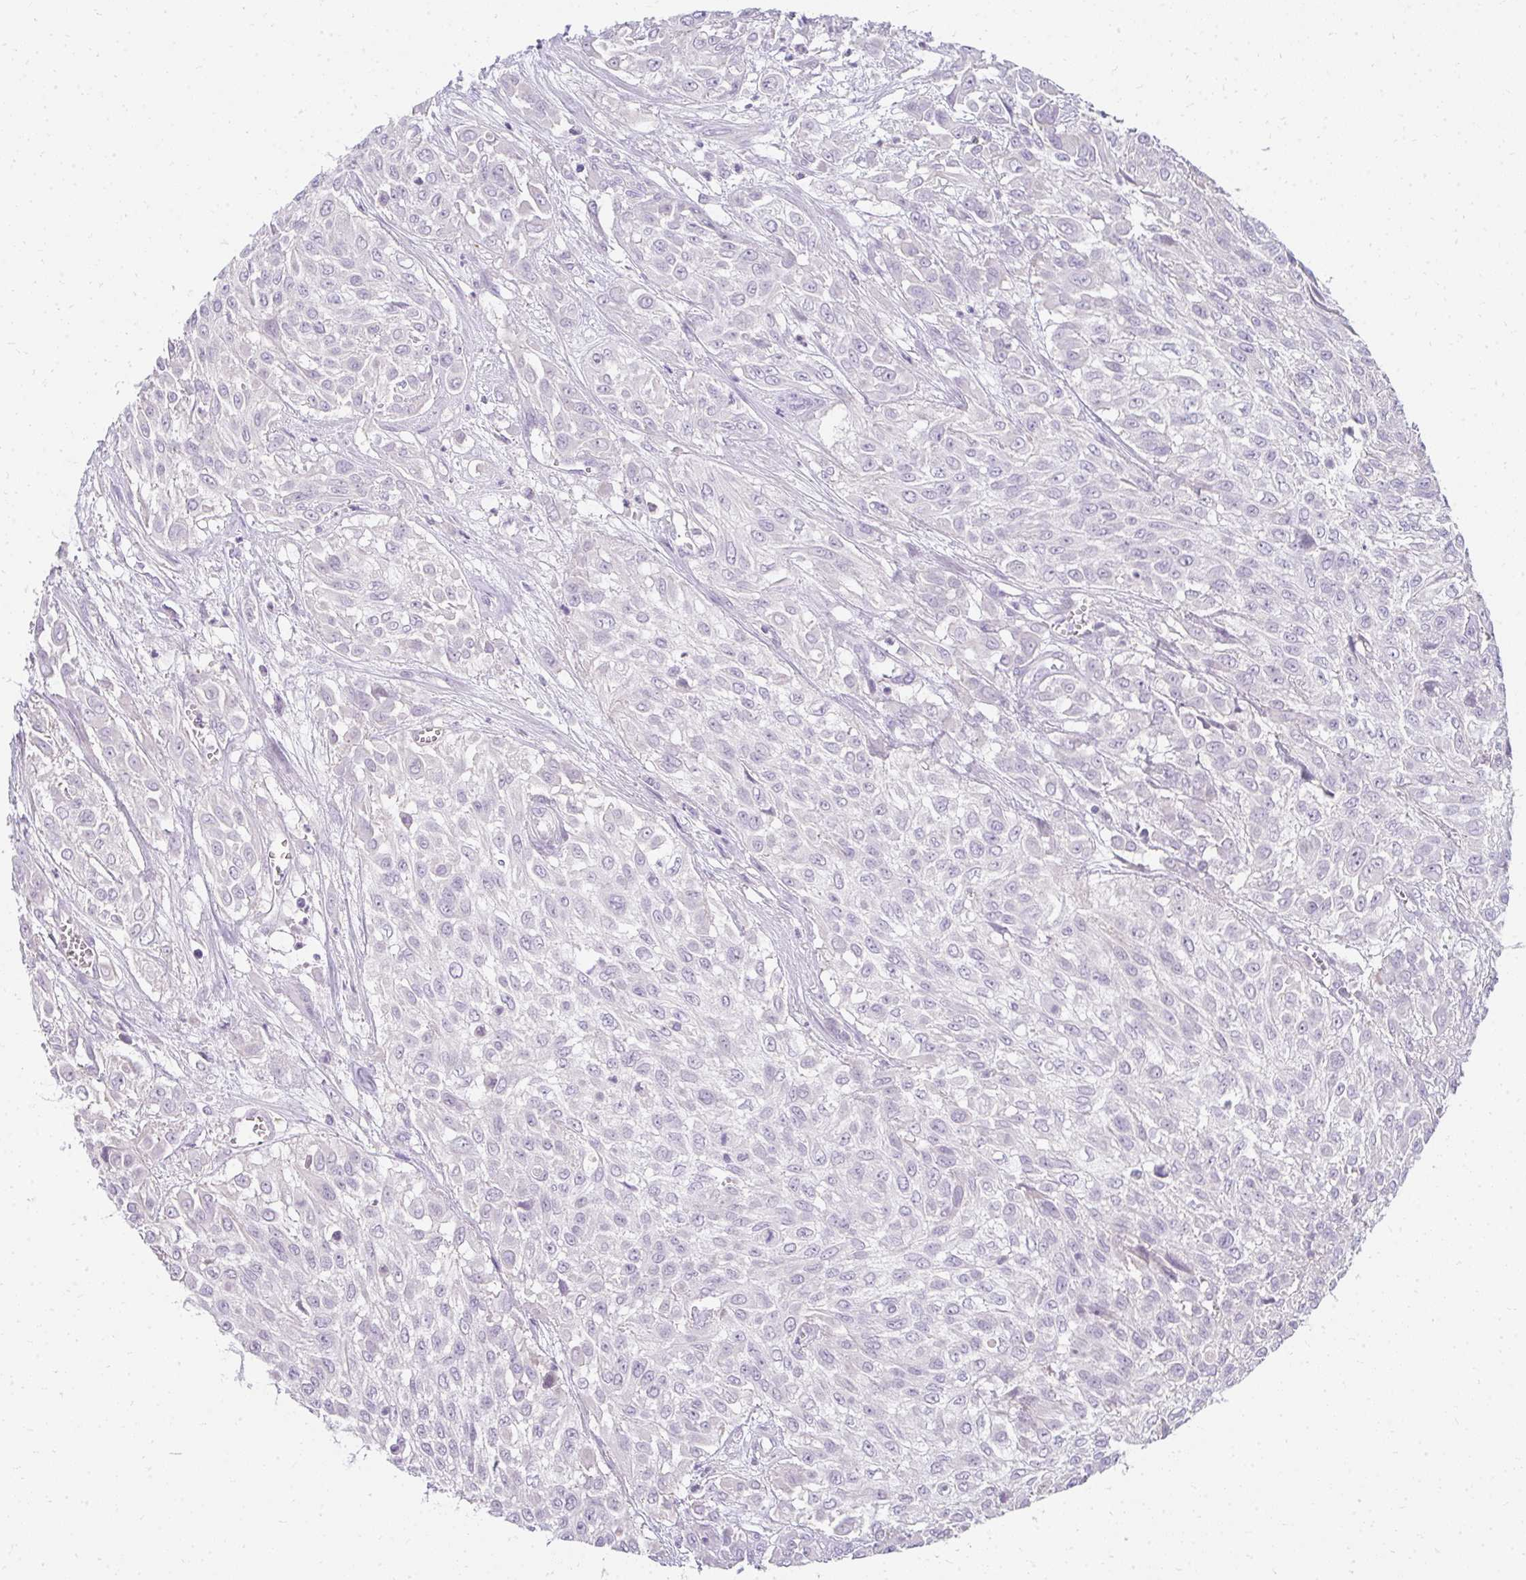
{"staining": {"intensity": "negative", "quantity": "none", "location": "none"}, "tissue": "urothelial cancer", "cell_type": "Tumor cells", "image_type": "cancer", "snomed": [{"axis": "morphology", "description": "Urothelial carcinoma, High grade"}, {"axis": "topography", "description": "Urinary bladder"}], "caption": "Urothelial cancer was stained to show a protein in brown. There is no significant positivity in tumor cells.", "gene": "PPP1R3G", "patient": {"sex": "male", "age": 57}}